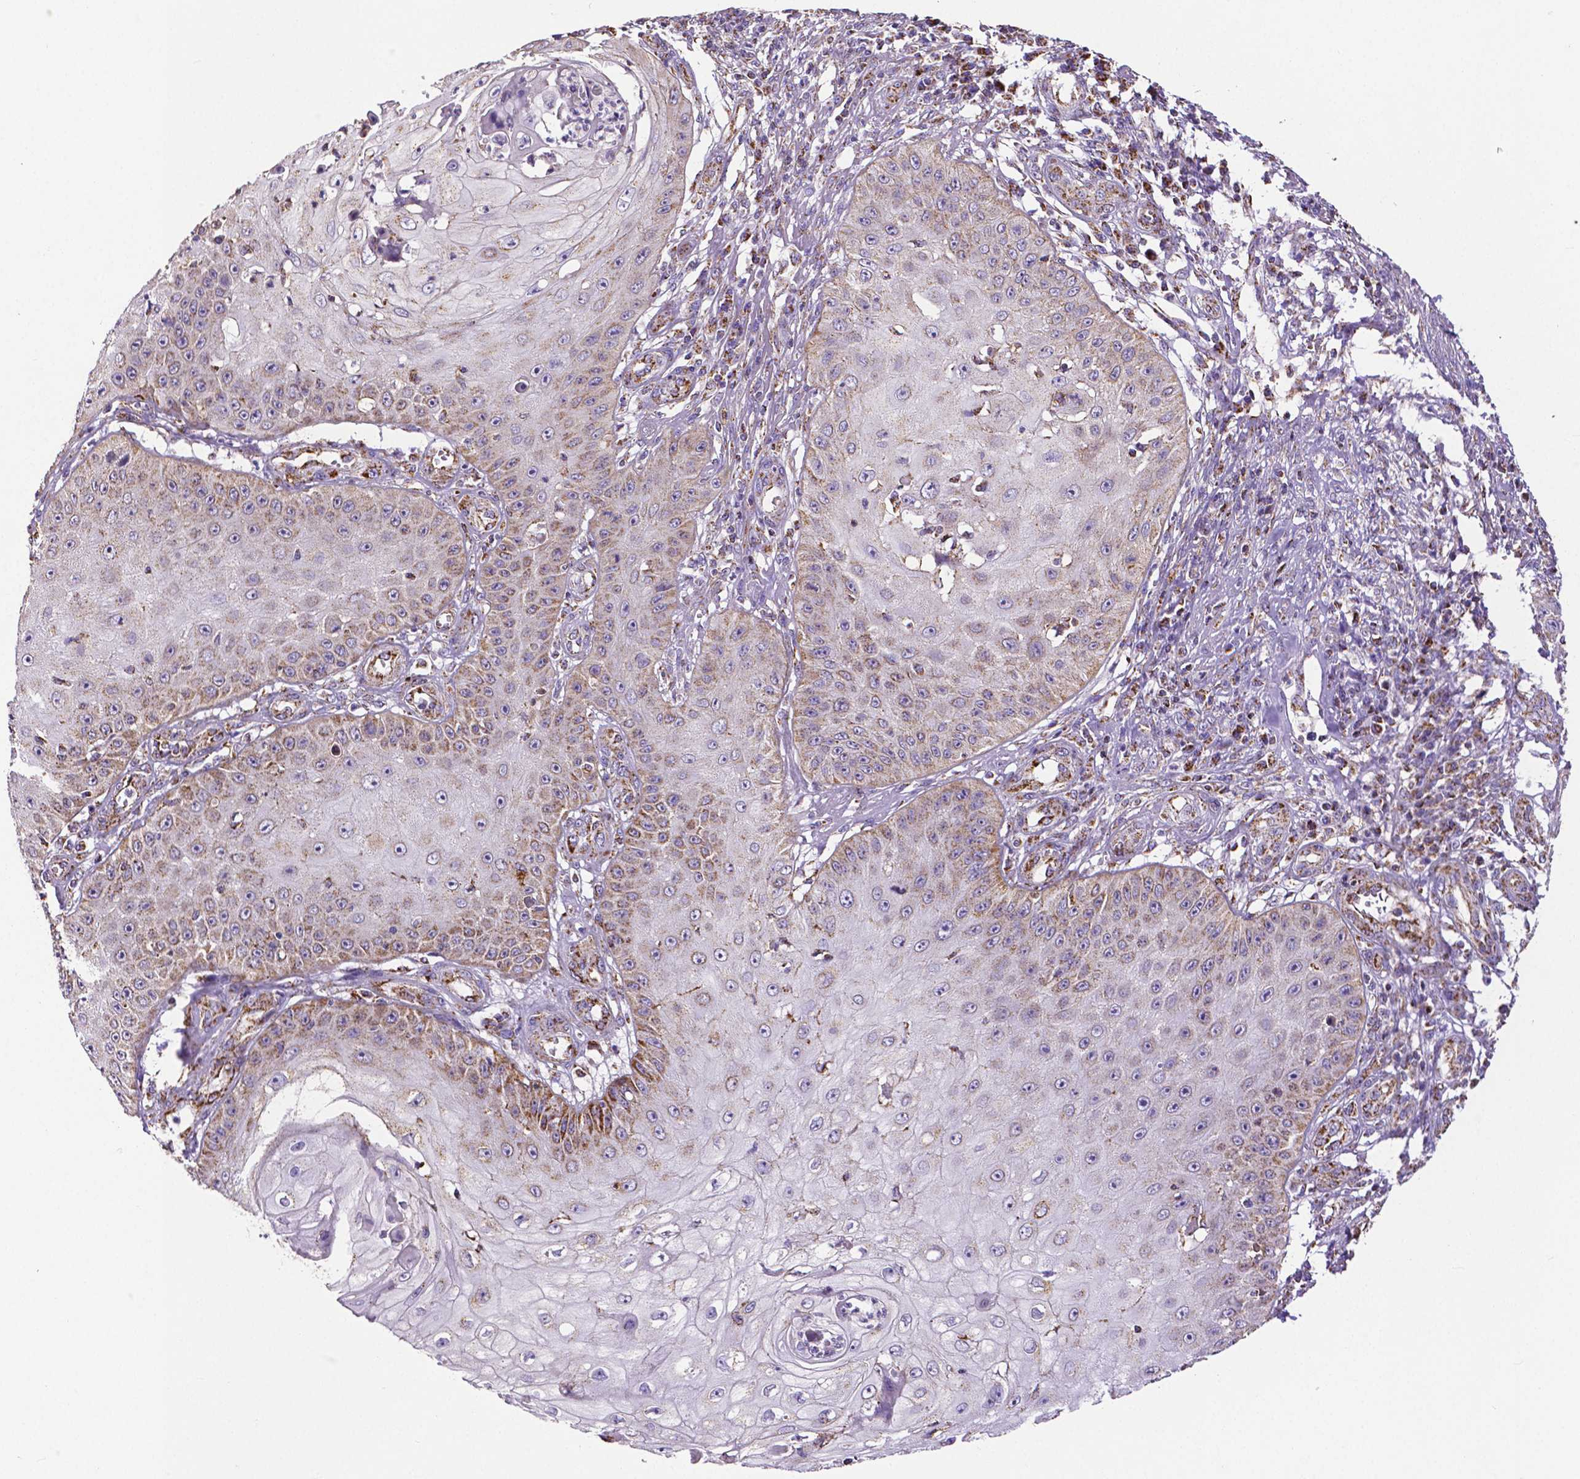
{"staining": {"intensity": "moderate", "quantity": "25%-75%", "location": "cytoplasmic/membranous"}, "tissue": "skin cancer", "cell_type": "Tumor cells", "image_type": "cancer", "snomed": [{"axis": "morphology", "description": "Squamous cell carcinoma, NOS"}, {"axis": "topography", "description": "Skin"}], "caption": "The histopathology image displays a brown stain indicating the presence of a protein in the cytoplasmic/membranous of tumor cells in squamous cell carcinoma (skin).", "gene": "MACC1", "patient": {"sex": "male", "age": 70}}